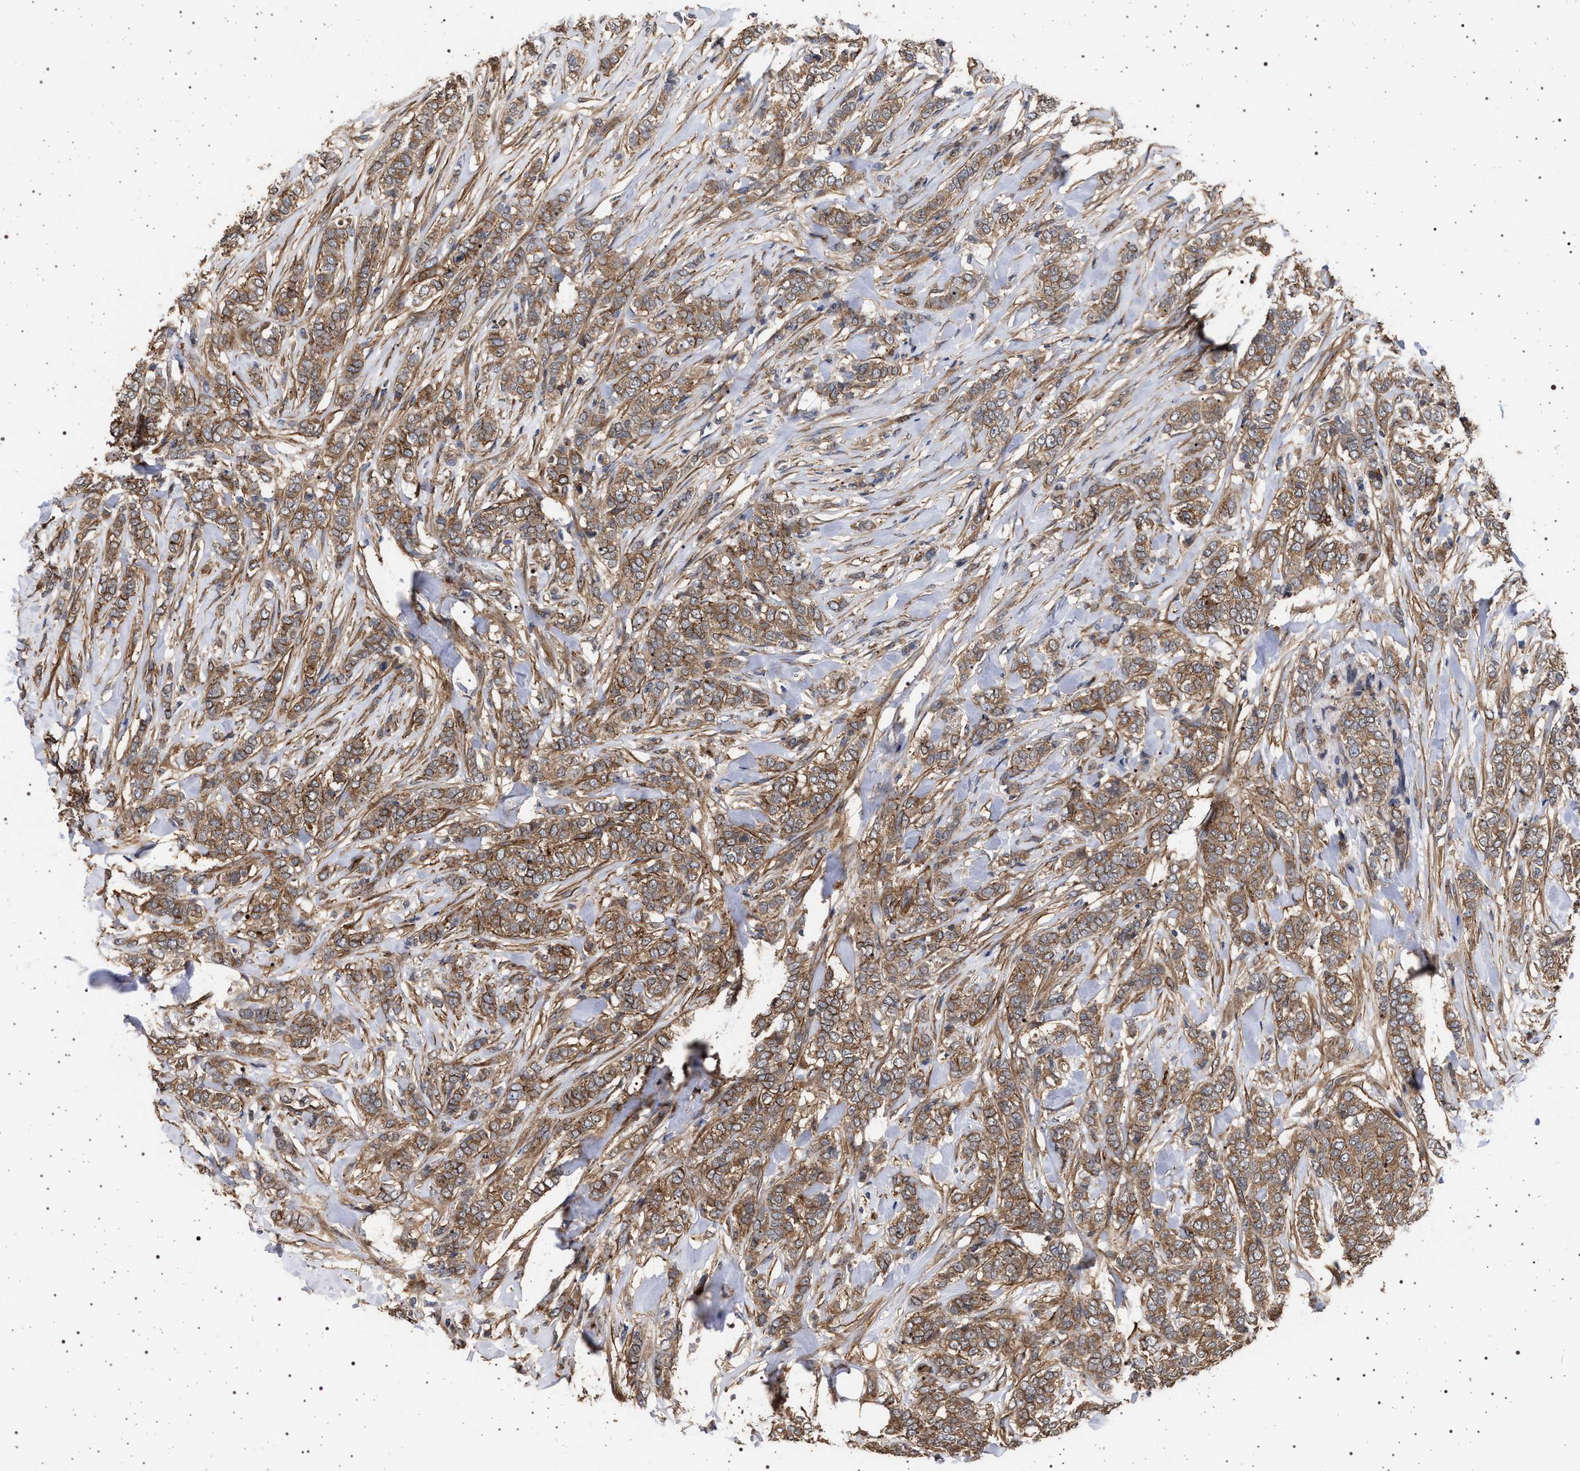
{"staining": {"intensity": "moderate", "quantity": ">75%", "location": "cytoplasmic/membranous"}, "tissue": "breast cancer", "cell_type": "Tumor cells", "image_type": "cancer", "snomed": [{"axis": "morphology", "description": "Lobular carcinoma"}, {"axis": "topography", "description": "Skin"}, {"axis": "topography", "description": "Breast"}], "caption": "Breast lobular carcinoma tissue reveals moderate cytoplasmic/membranous positivity in approximately >75% of tumor cells, visualized by immunohistochemistry.", "gene": "IFT20", "patient": {"sex": "female", "age": 46}}